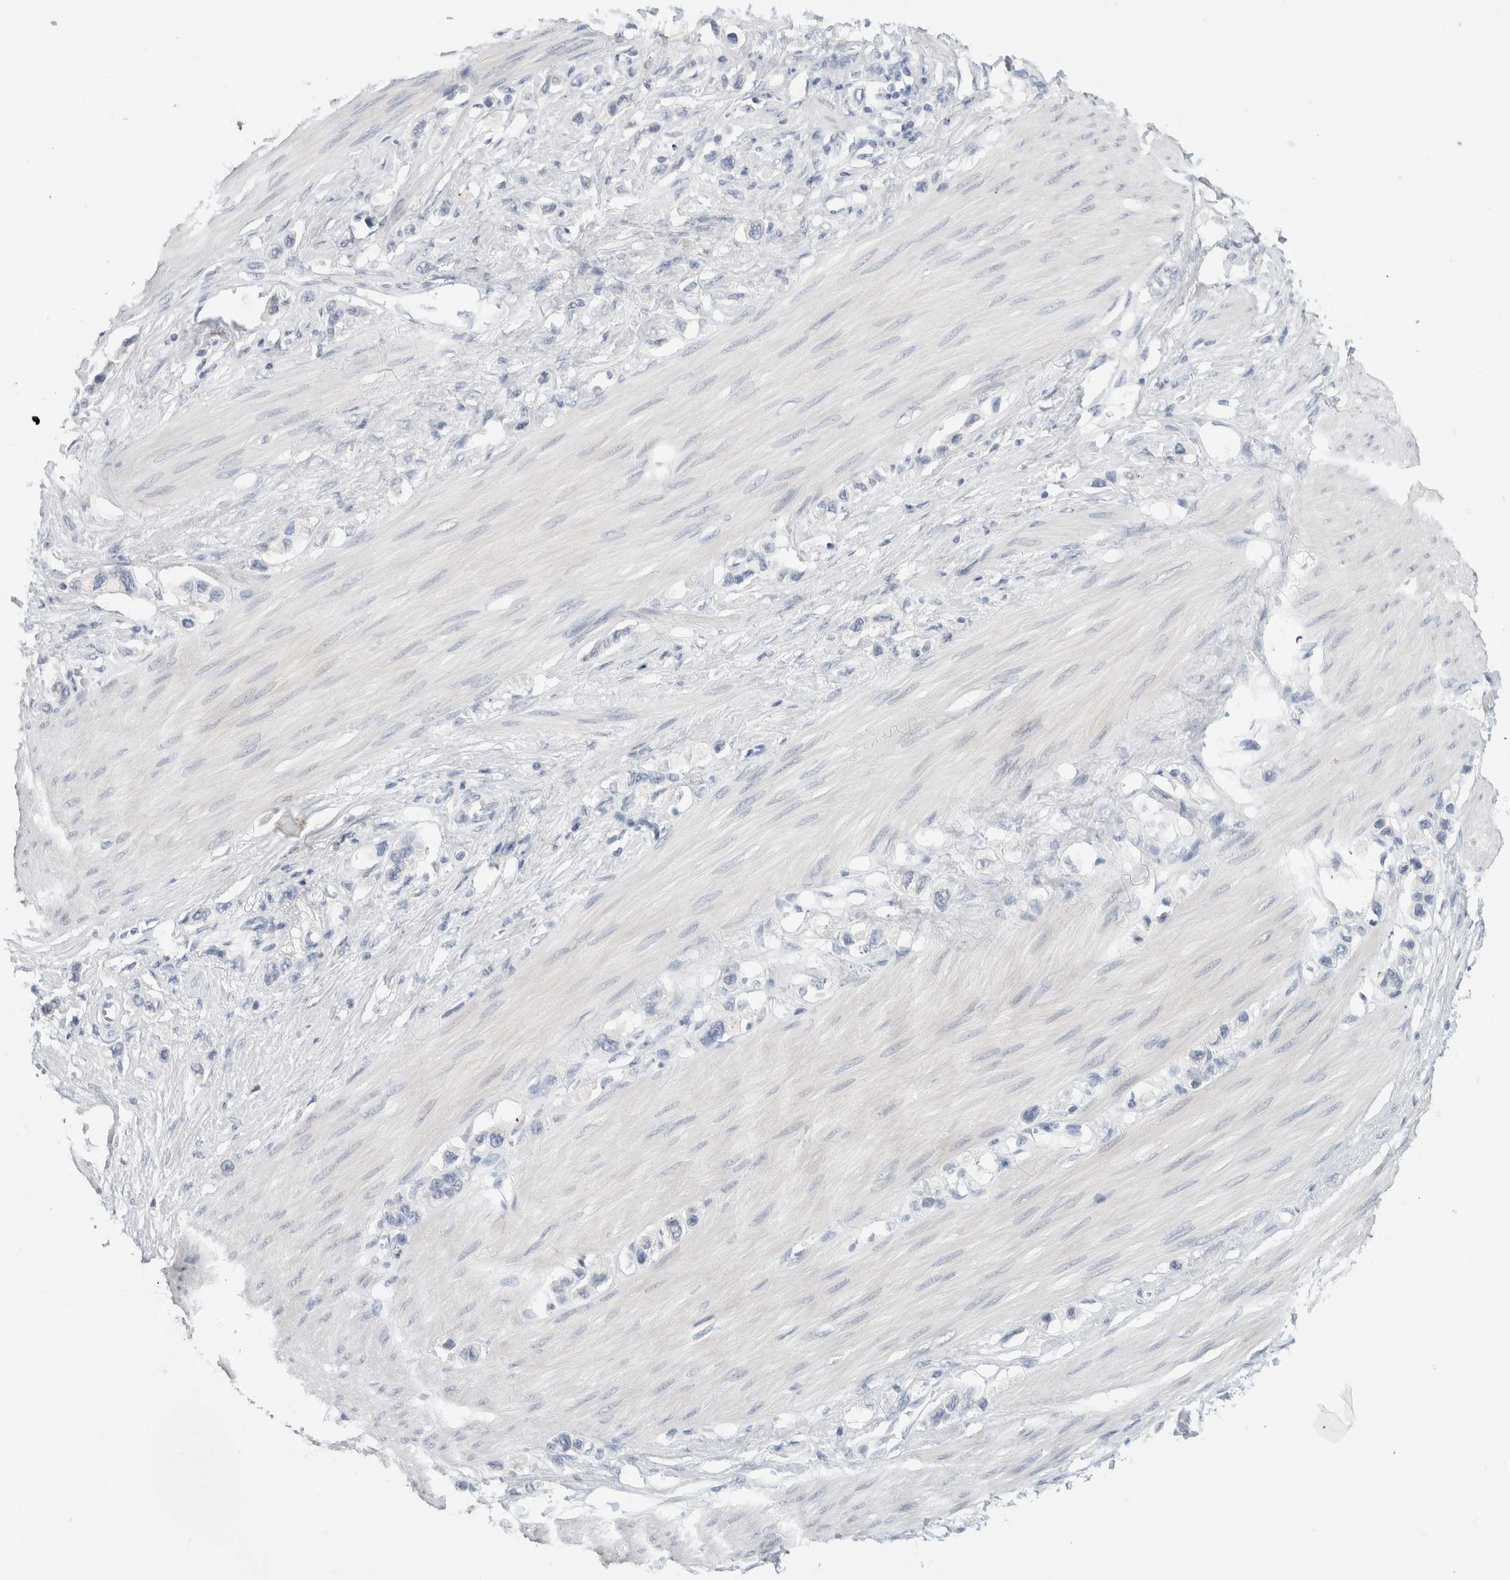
{"staining": {"intensity": "negative", "quantity": "none", "location": "none"}, "tissue": "stomach cancer", "cell_type": "Tumor cells", "image_type": "cancer", "snomed": [{"axis": "morphology", "description": "Adenocarcinoma, NOS"}, {"axis": "topography", "description": "Stomach"}], "caption": "Tumor cells are negative for brown protein staining in stomach cancer.", "gene": "BCAN", "patient": {"sex": "female", "age": 65}}